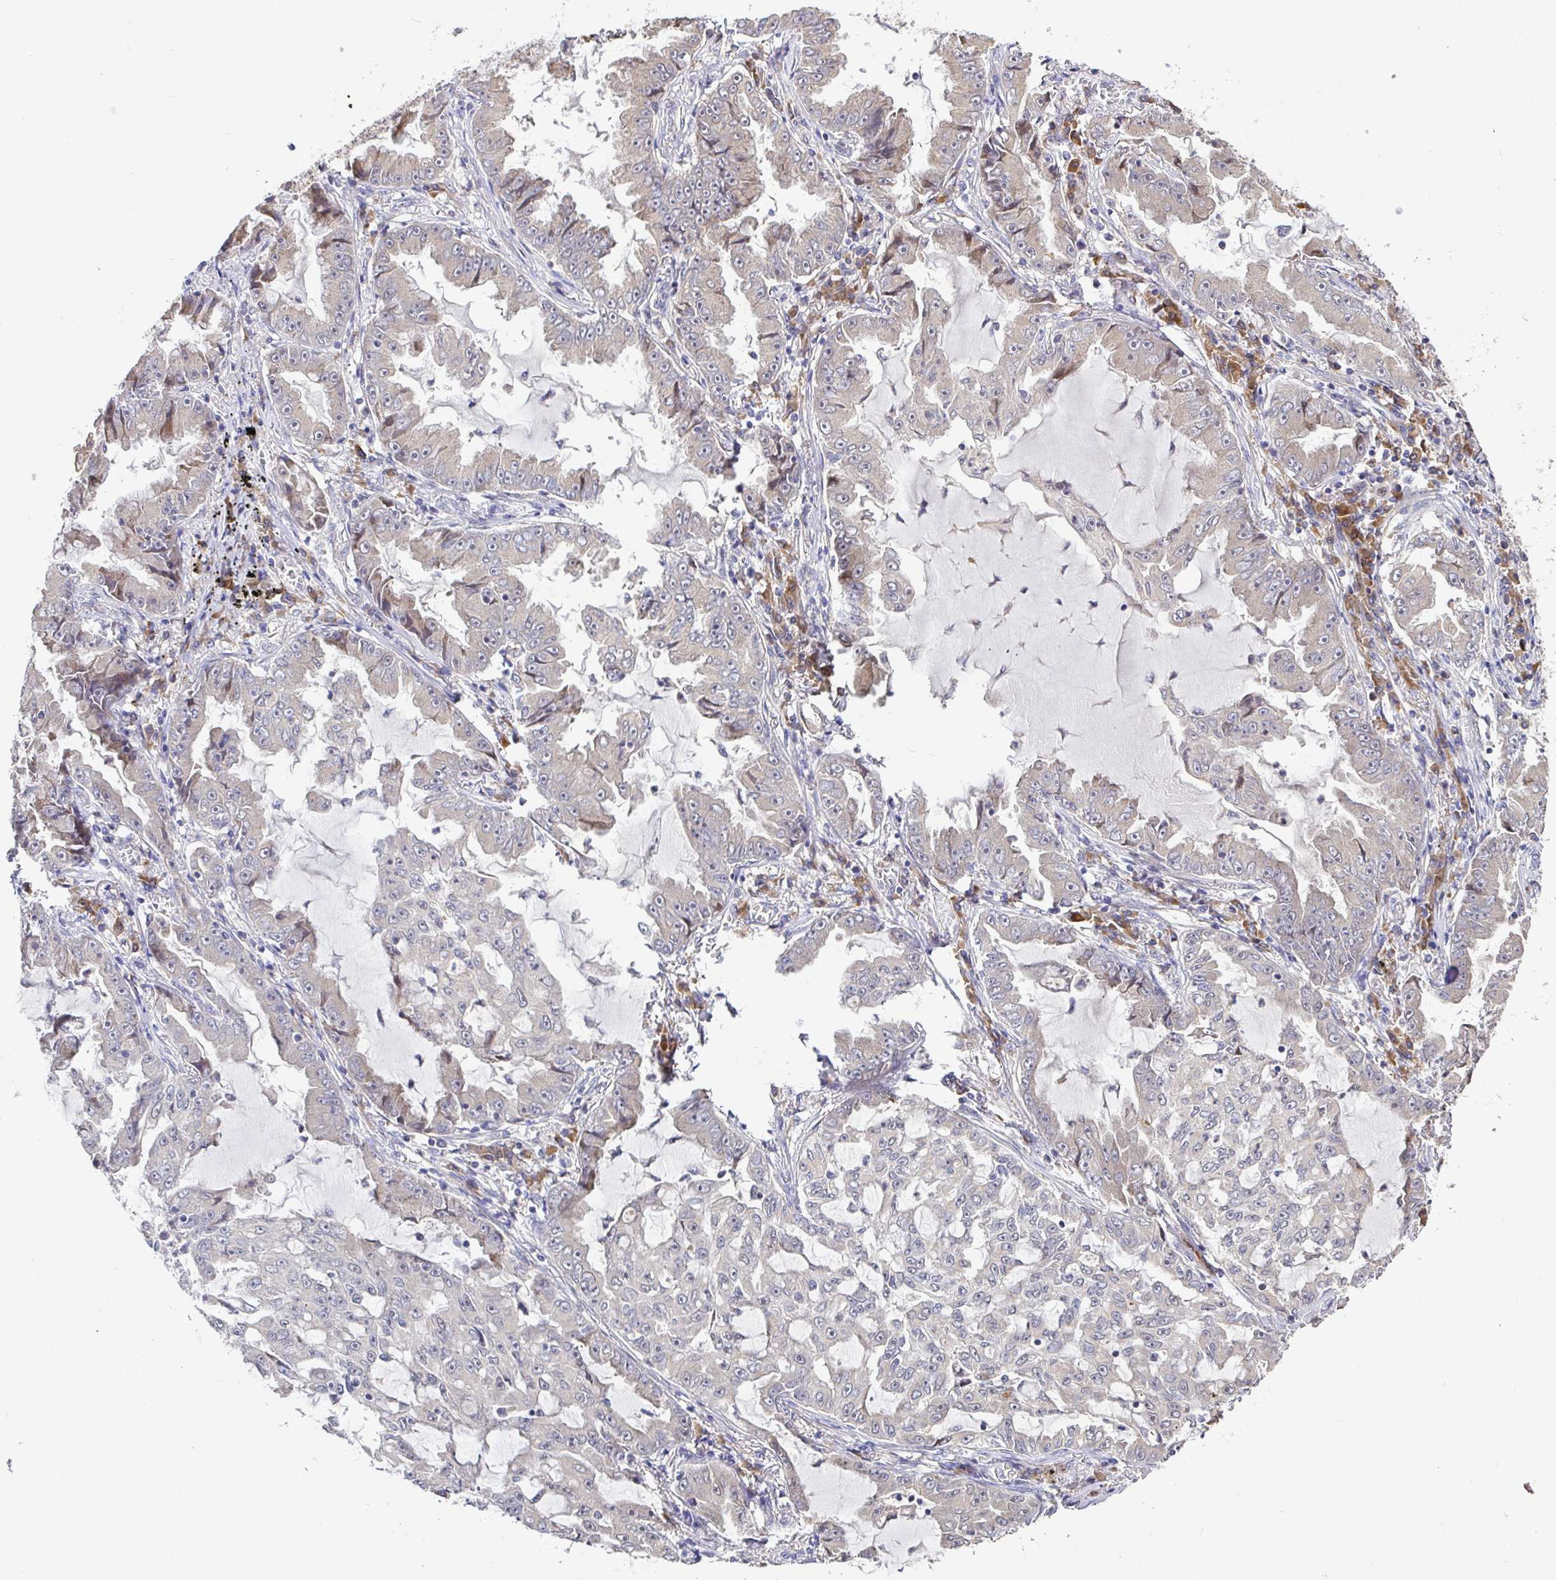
{"staining": {"intensity": "negative", "quantity": "none", "location": "none"}, "tissue": "lung cancer", "cell_type": "Tumor cells", "image_type": "cancer", "snomed": [{"axis": "morphology", "description": "Adenocarcinoma, NOS"}, {"axis": "topography", "description": "Lung"}], "caption": "Immunohistochemistry (IHC) of lung adenocarcinoma exhibits no expression in tumor cells.", "gene": "ELP1", "patient": {"sex": "female", "age": 52}}